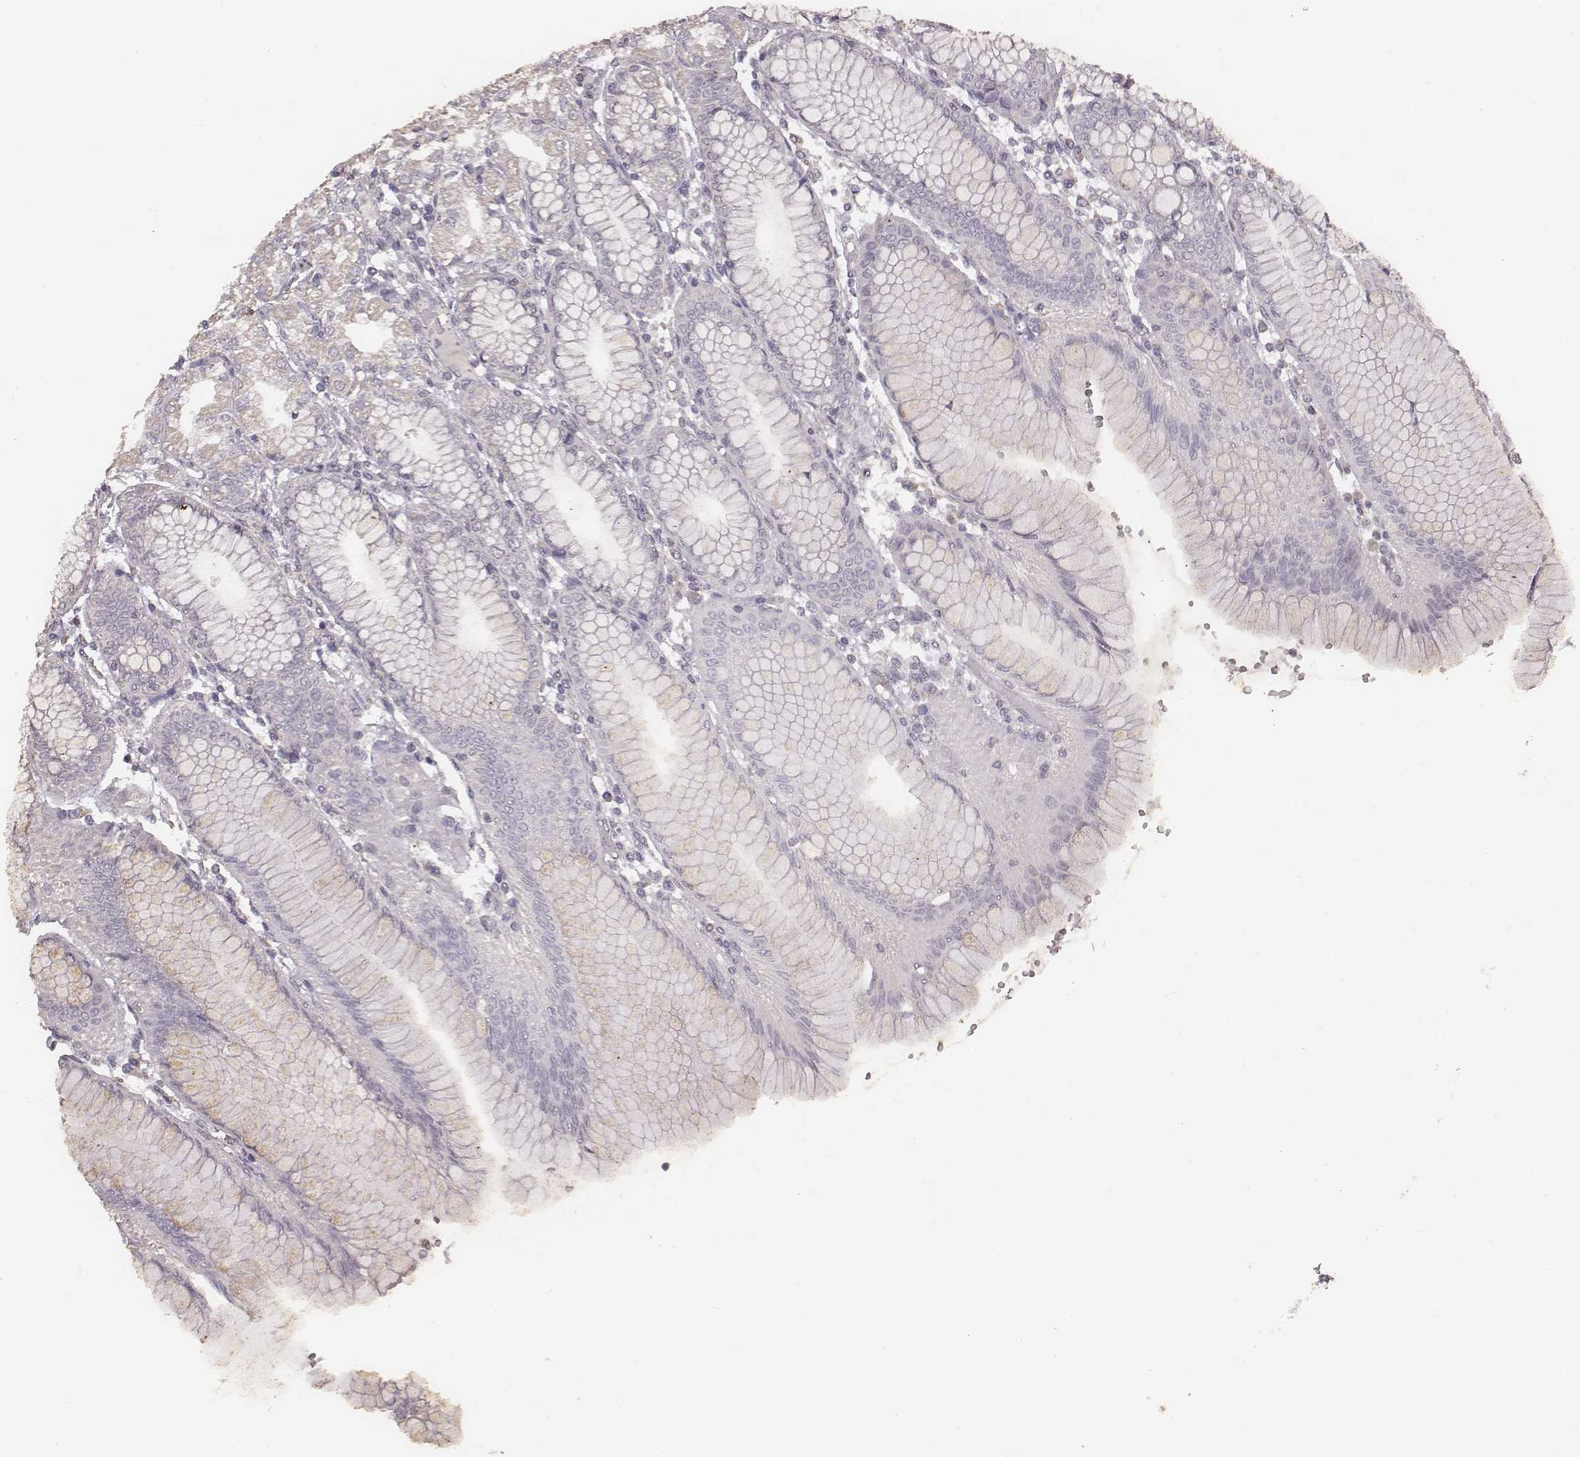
{"staining": {"intensity": "weak", "quantity": "<25%", "location": "cytoplasmic/membranous"}, "tissue": "stomach", "cell_type": "Glandular cells", "image_type": "normal", "snomed": [{"axis": "morphology", "description": "Normal tissue, NOS"}, {"axis": "topography", "description": "Skeletal muscle"}, {"axis": "topography", "description": "Stomach"}], "caption": "A high-resolution histopathology image shows immunohistochemistry (IHC) staining of benign stomach, which reveals no significant staining in glandular cells. The staining was performed using DAB to visualize the protein expression in brown, while the nuclei were stained in blue with hematoxylin (Magnification: 20x).", "gene": "SLC7A4", "patient": {"sex": "female", "age": 57}}